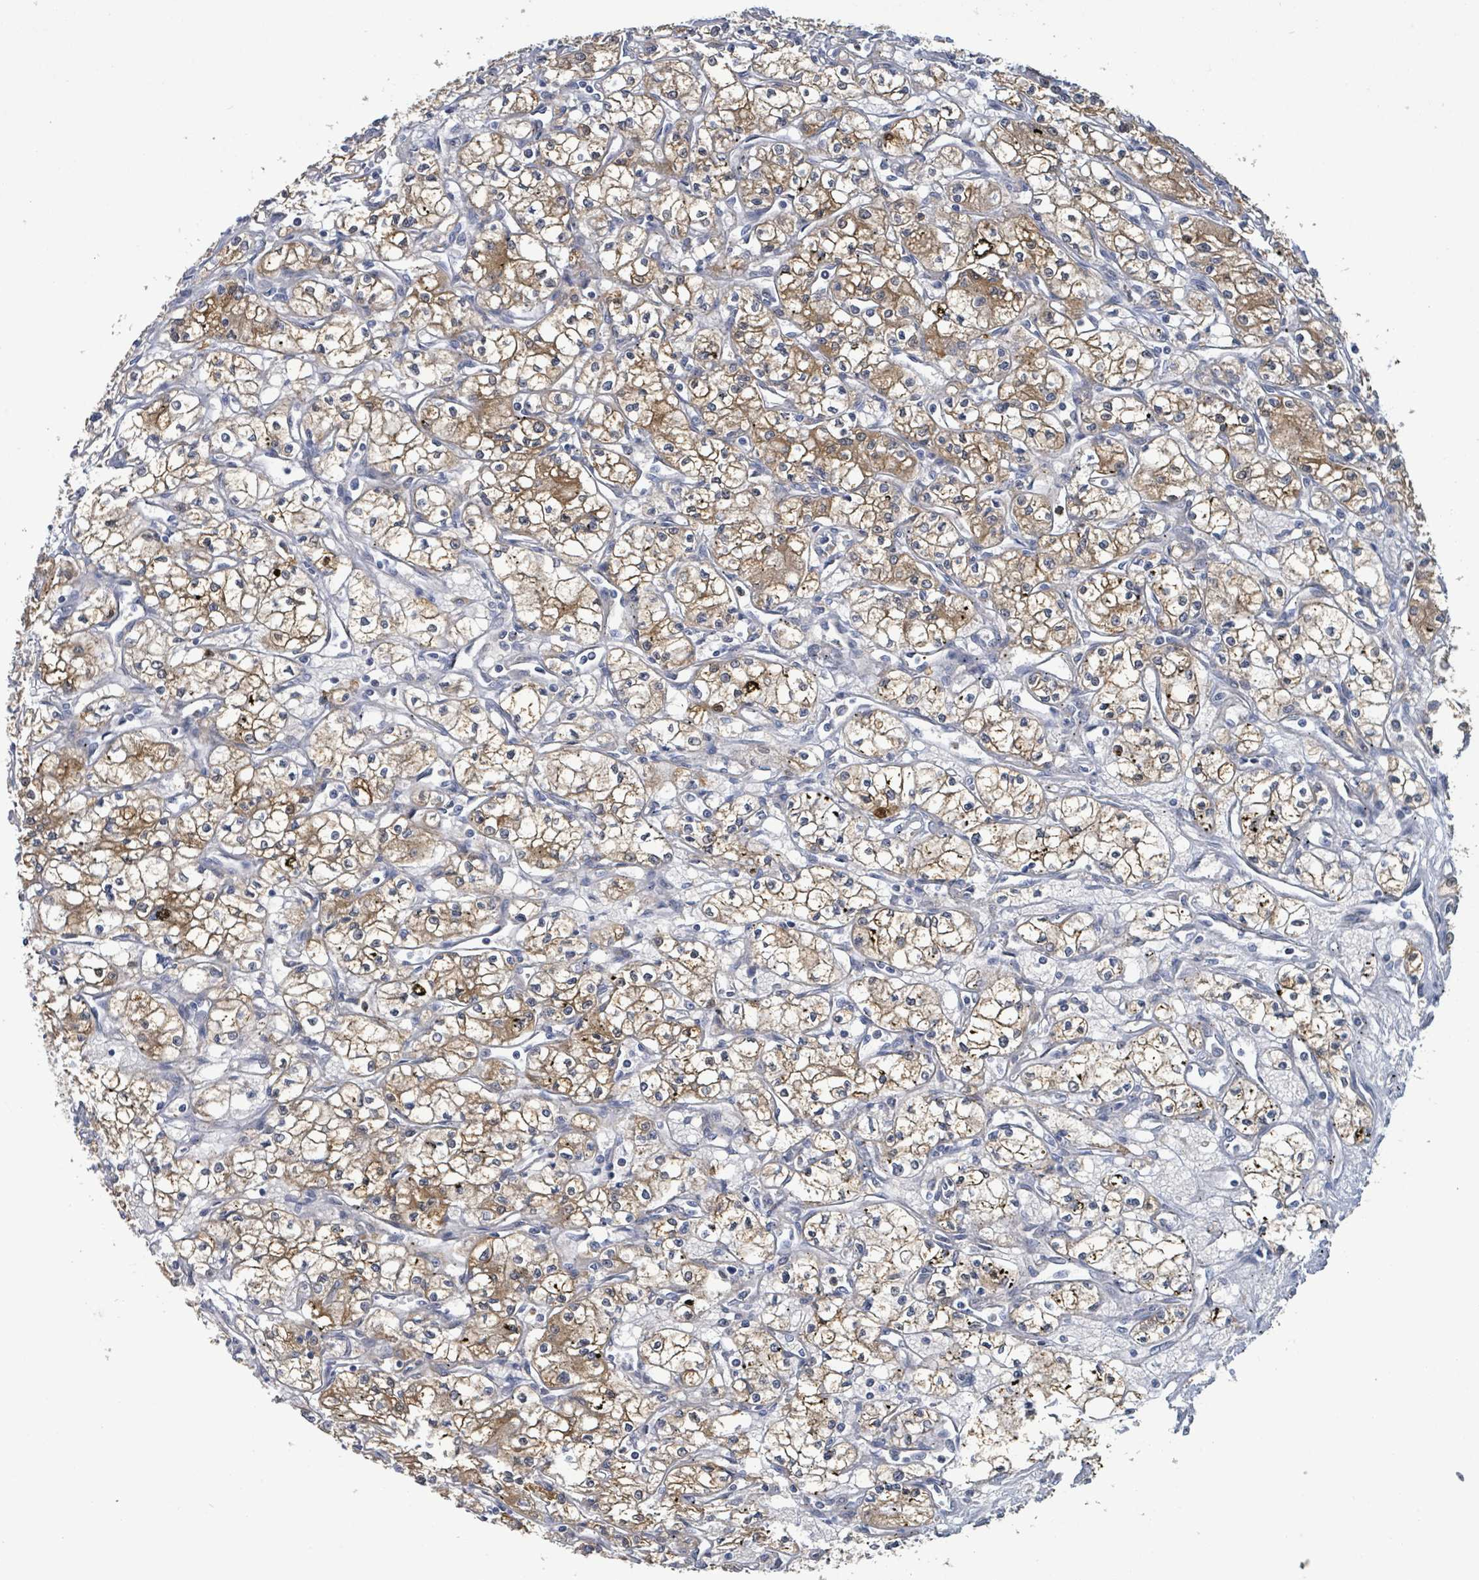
{"staining": {"intensity": "moderate", "quantity": ">75%", "location": "cytoplasmic/membranous"}, "tissue": "renal cancer", "cell_type": "Tumor cells", "image_type": "cancer", "snomed": [{"axis": "morphology", "description": "Adenocarcinoma, NOS"}, {"axis": "topography", "description": "Kidney"}], "caption": "Human renal cancer stained with a protein marker exhibits moderate staining in tumor cells.", "gene": "PGAM1", "patient": {"sex": "male", "age": 59}}